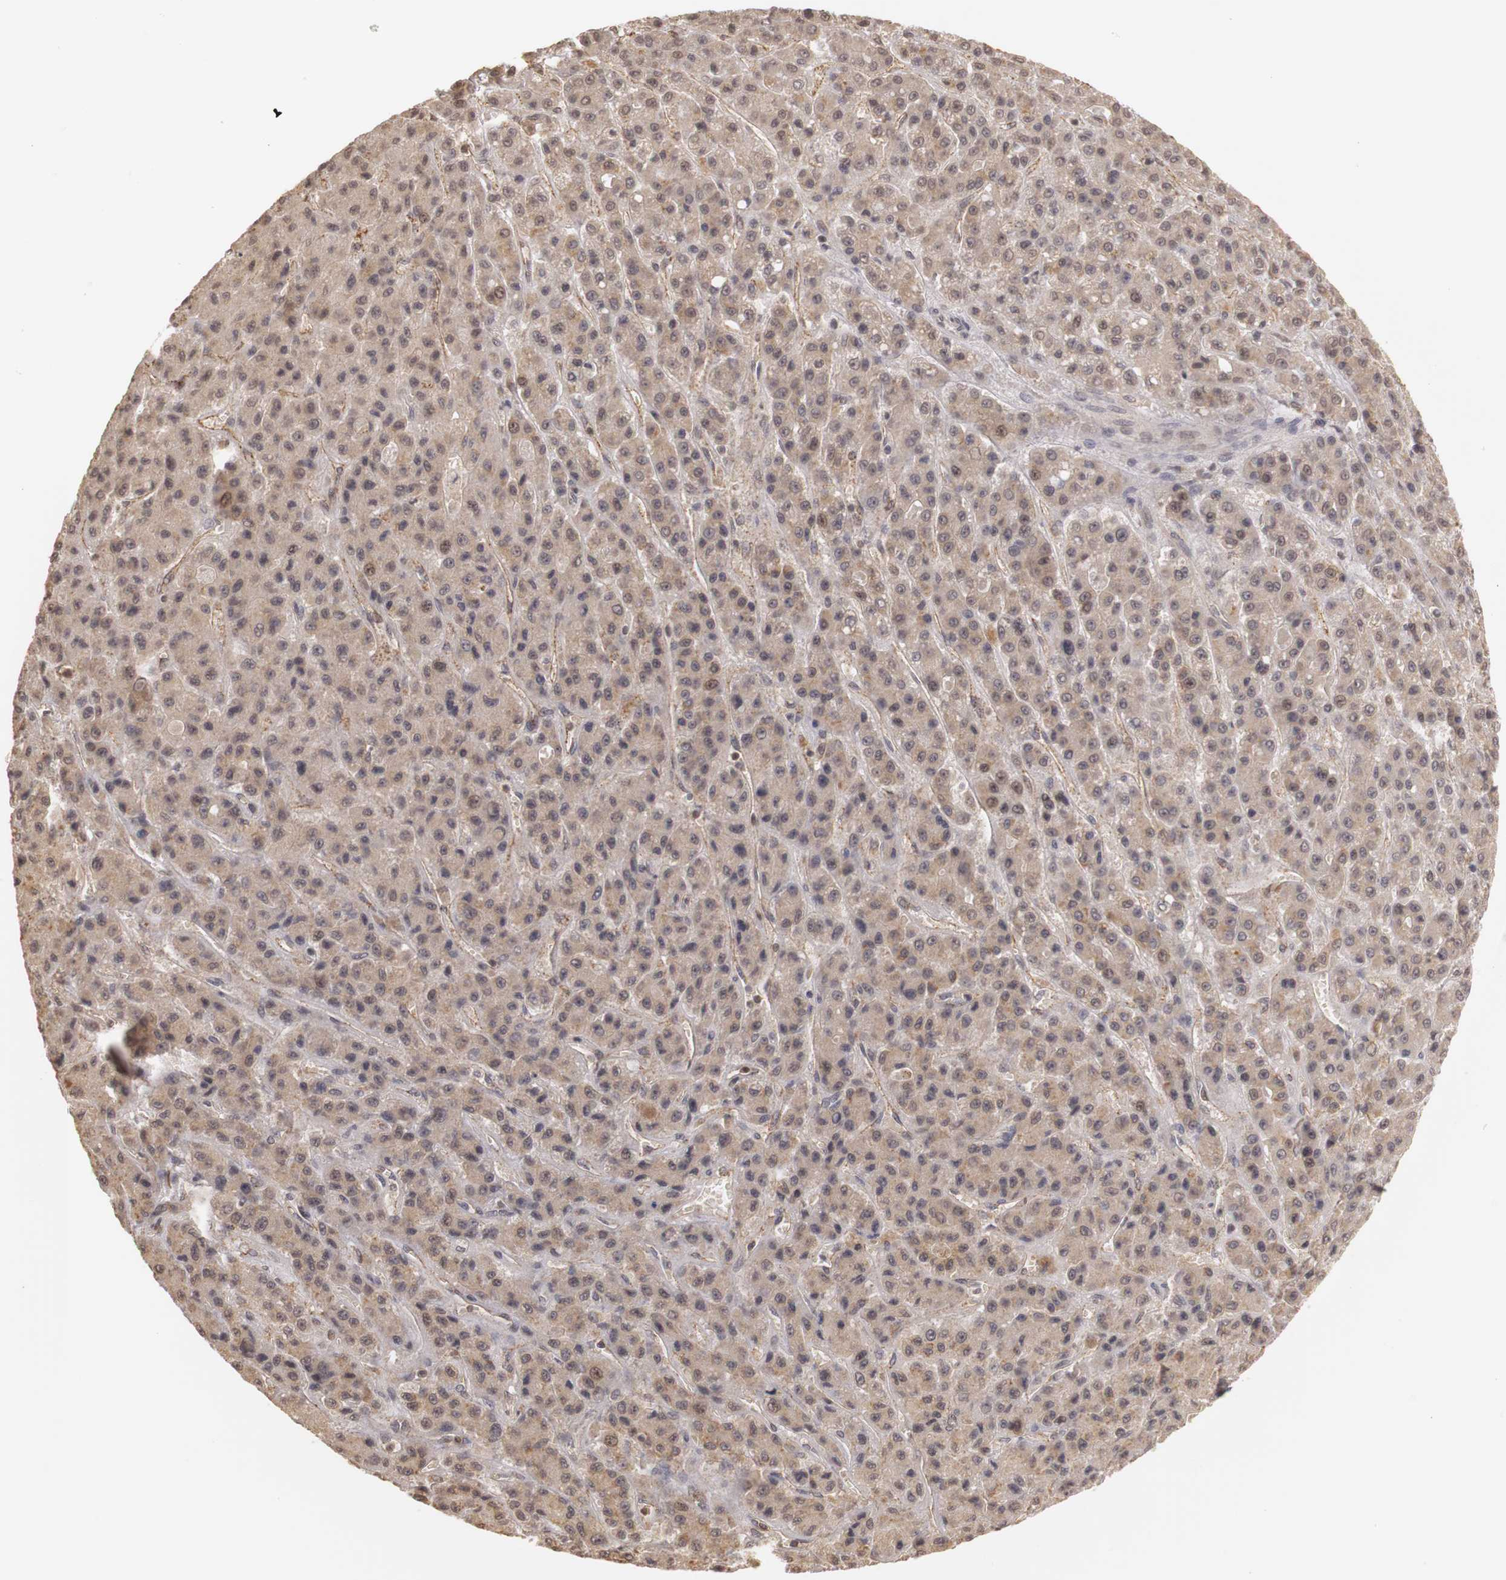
{"staining": {"intensity": "weak", "quantity": ">75%", "location": "cytoplasmic/membranous"}, "tissue": "liver cancer", "cell_type": "Tumor cells", "image_type": "cancer", "snomed": [{"axis": "morphology", "description": "Carcinoma, Hepatocellular, NOS"}, {"axis": "topography", "description": "Liver"}], "caption": "IHC staining of hepatocellular carcinoma (liver), which exhibits low levels of weak cytoplasmic/membranous positivity in about >75% of tumor cells indicating weak cytoplasmic/membranous protein staining. The staining was performed using DAB (brown) for protein detection and nuclei were counterstained in hematoxylin (blue).", "gene": "PLEKHA1", "patient": {"sex": "male", "age": 70}}